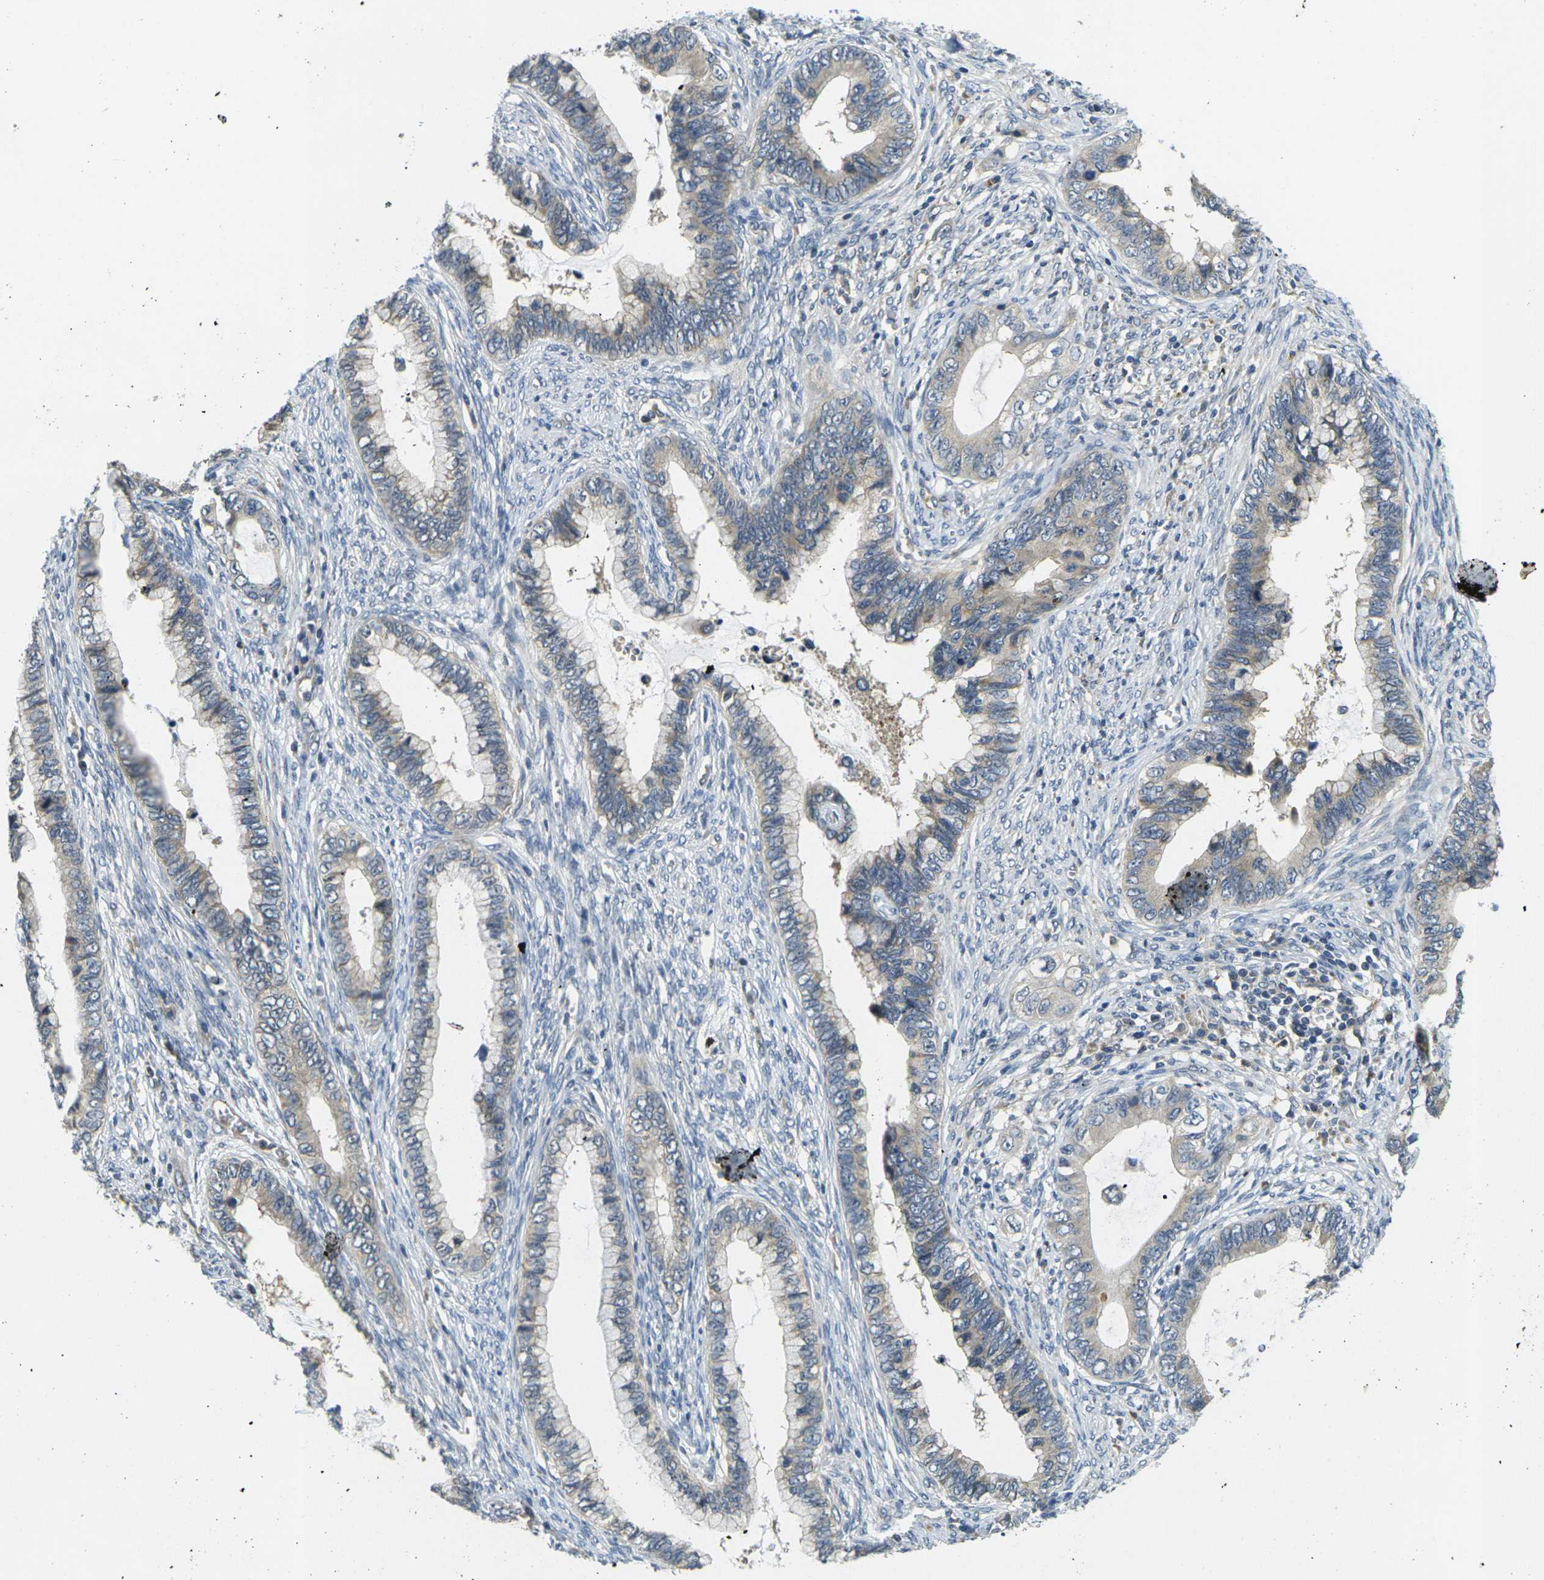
{"staining": {"intensity": "weak", "quantity": "<25%", "location": "cytoplasmic/membranous"}, "tissue": "cervical cancer", "cell_type": "Tumor cells", "image_type": "cancer", "snomed": [{"axis": "morphology", "description": "Adenocarcinoma, NOS"}, {"axis": "topography", "description": "Cervix"}], "caption": "Tumor cells are negative for protein expression in human cervical cancer.", "gene": "MINAR2", "patient": {"sex": "female", "age": 44}}